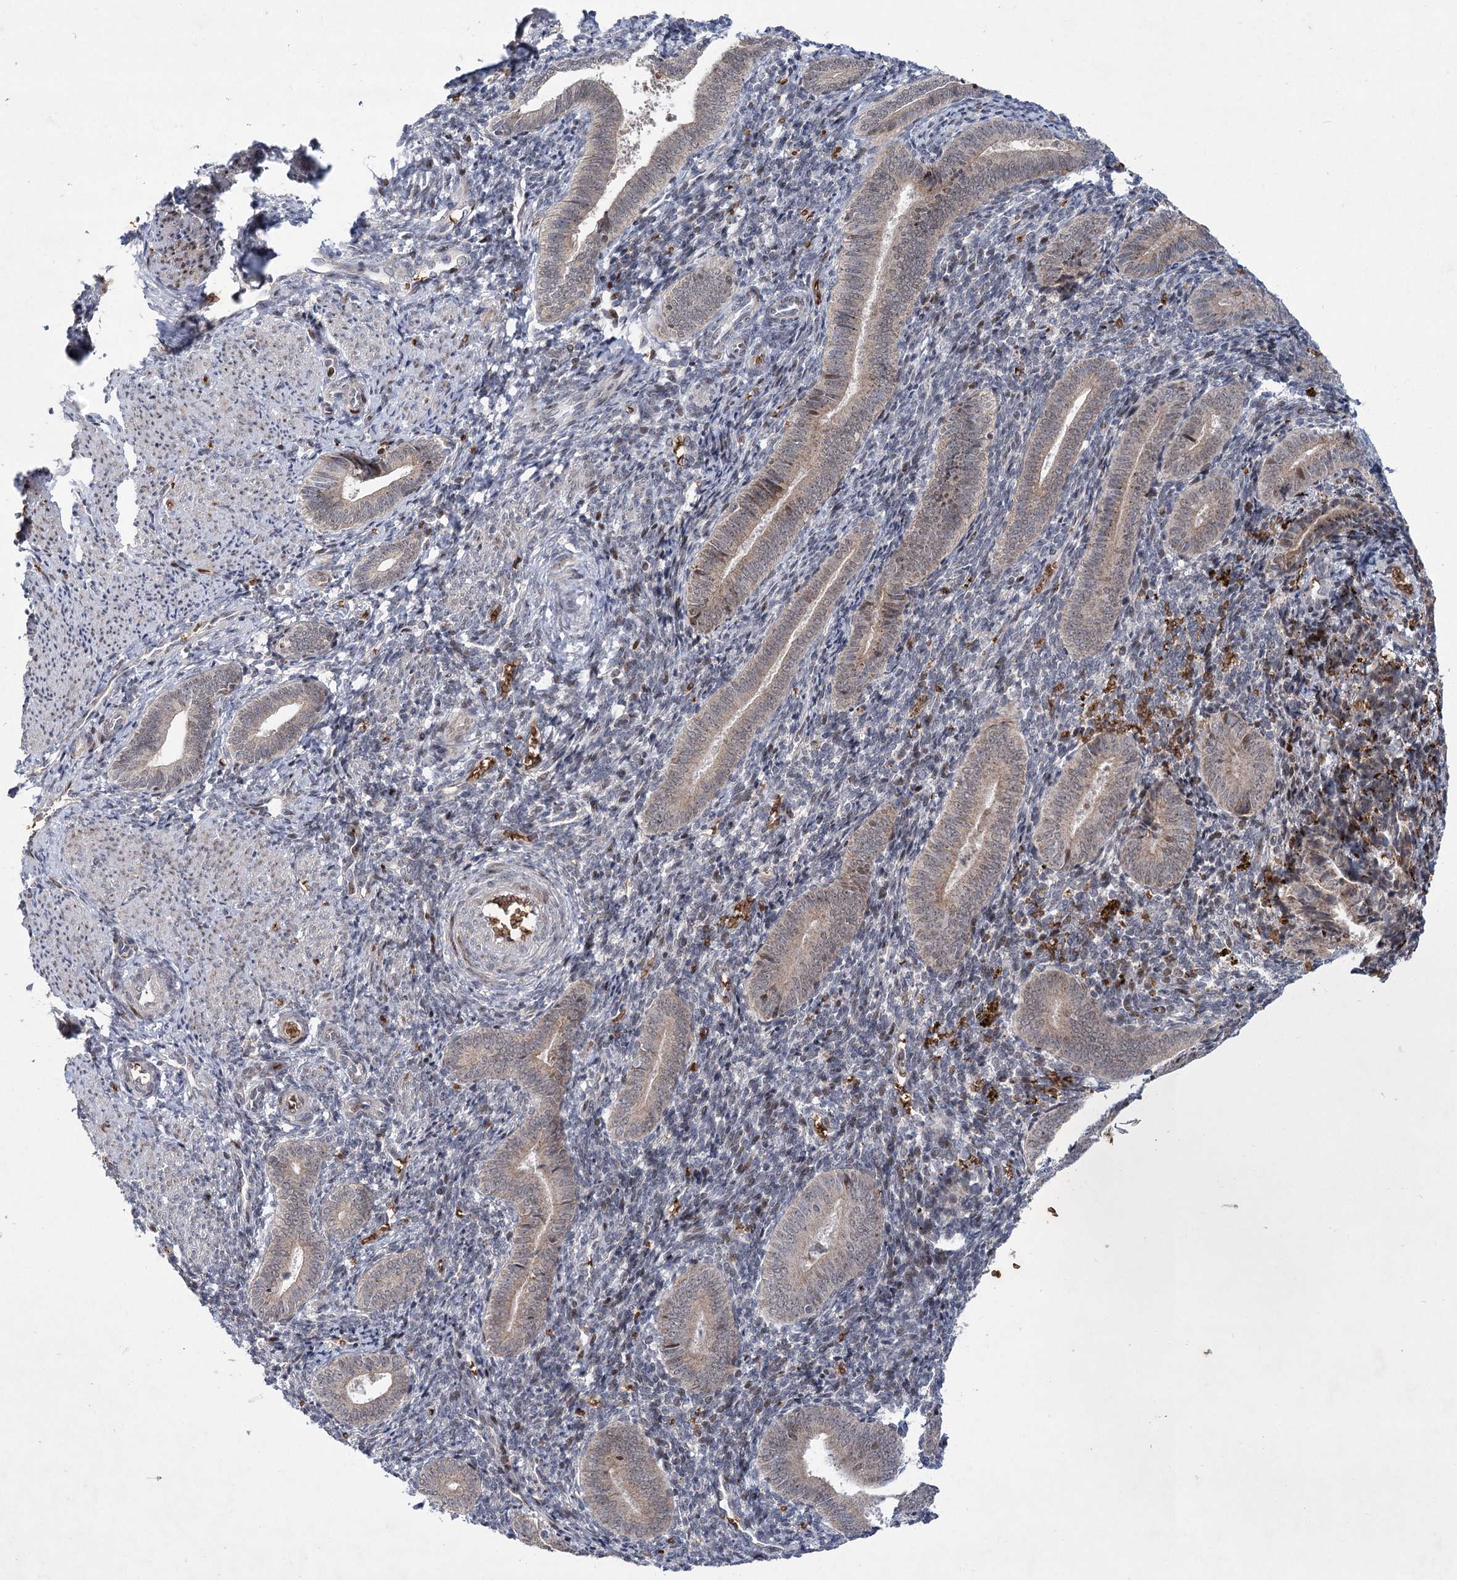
{"staining": {"intensity": "negative", "quantity": "none", "location": "none"}, "tissue": "endometrium", "cell_type": "Cells in endometrial stroma", "image_type": "normal", "snomed": [{"axis": "morphology", "description": "Normal tissue, NOS"}, {"axis": "topography", "description": "Uterus"}, {"axis": "topography", "description": "Endometrium"}], "caption": "Immunohistochemistry image of benign endometrium: endometrium stained with DAB (3,3'-diaminobenzidine) demonstrates no significant protein staining in cells in endometrial stroma.", "gene": "NSMCE4A", "patient": {"sex": "female", "age": 33}}